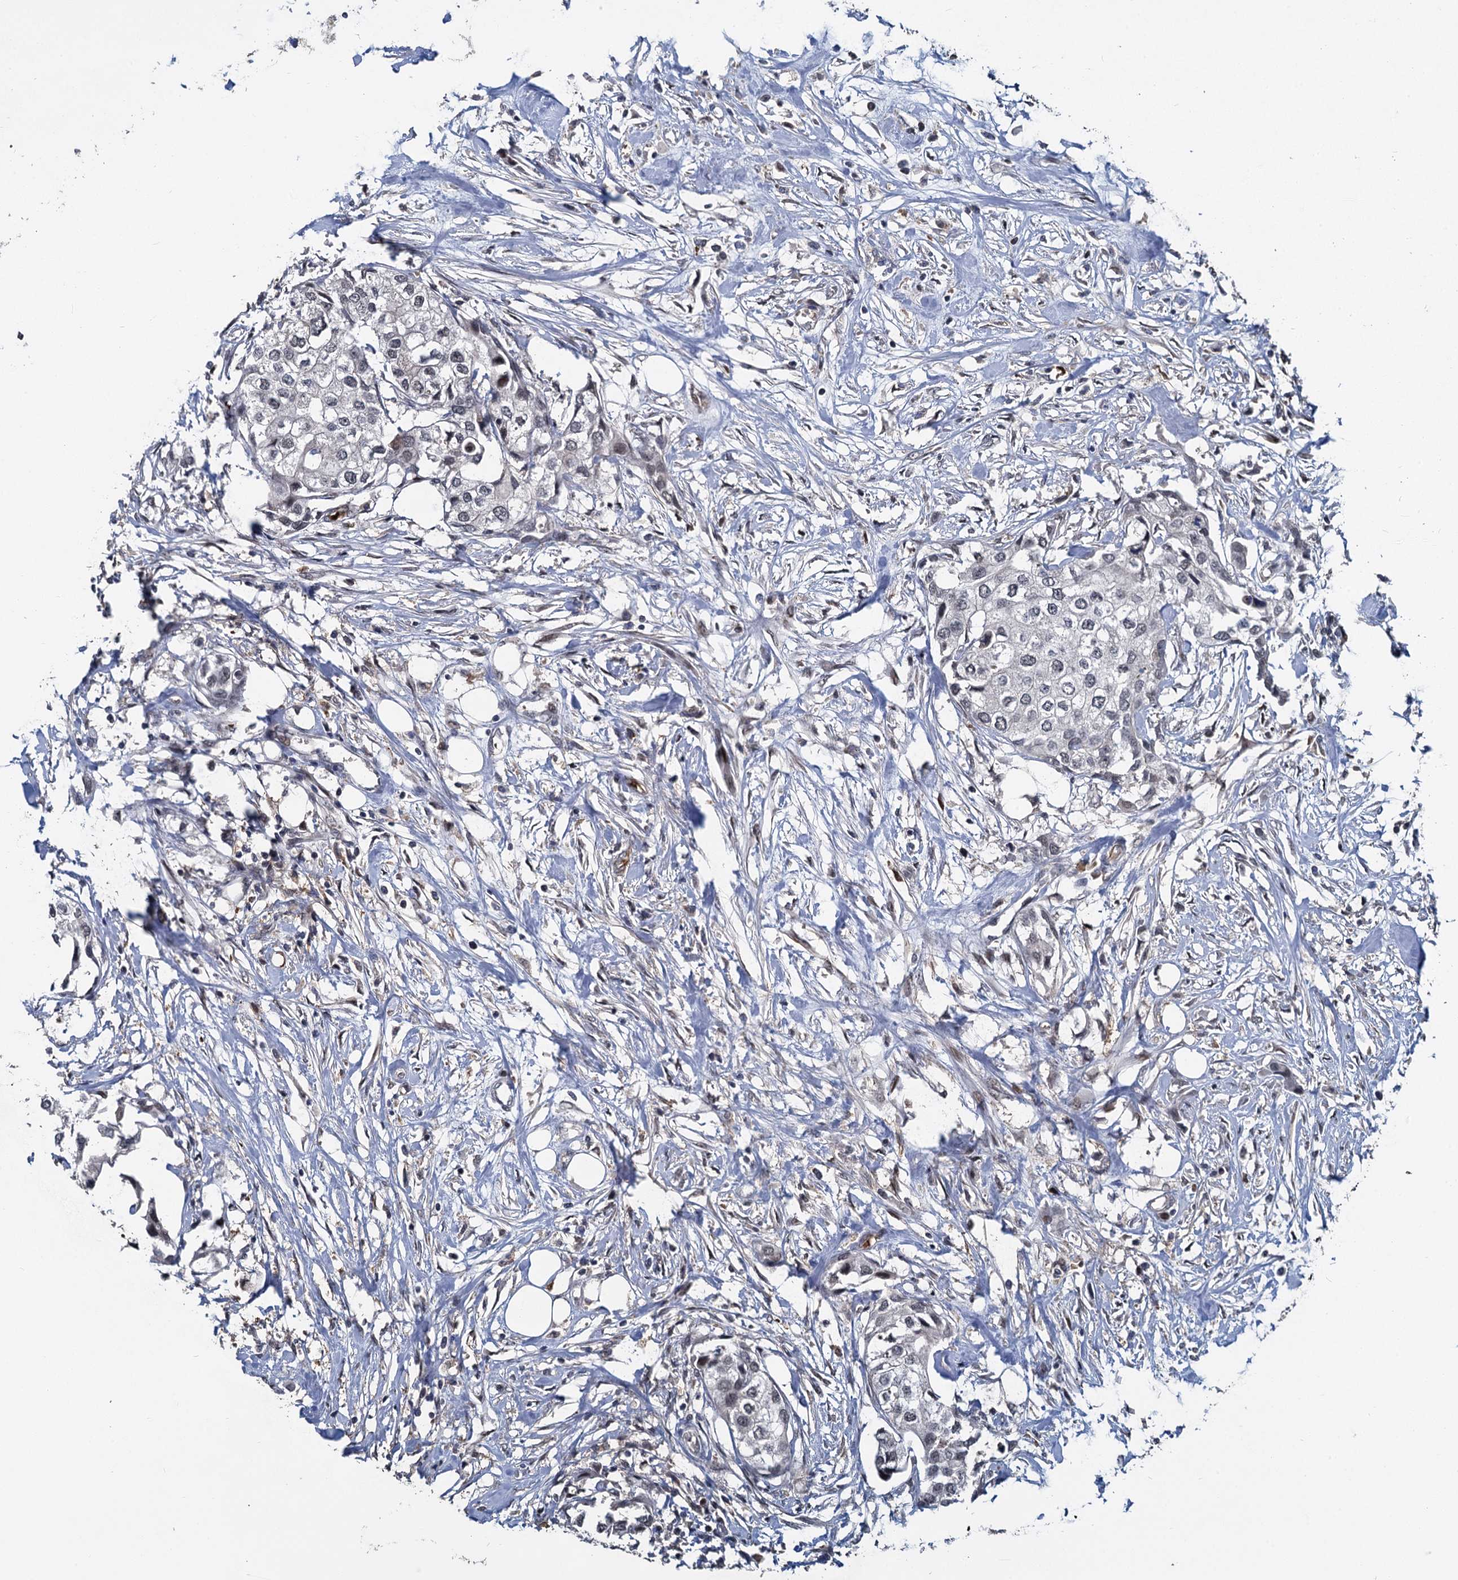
{"staining": {"intensity": "weak", "quantity": "<25%", "location": "nuclear"}, "tissue": "urothelial cancer", "cell_type": "Tumor cells", "image_type": "cancer", "snomed": [{"axis": "morphology", "description": "Urothelial carcinoma, High grade"}, {"axis": "topography", "description": "Urinary bladder"}], "caption": "This is a micrograph of IHC staining of urothelial cancer, which shows no expression in tumor cells.", "gene": "FANCI", "patient": {"sex": "male", "age": 64}}